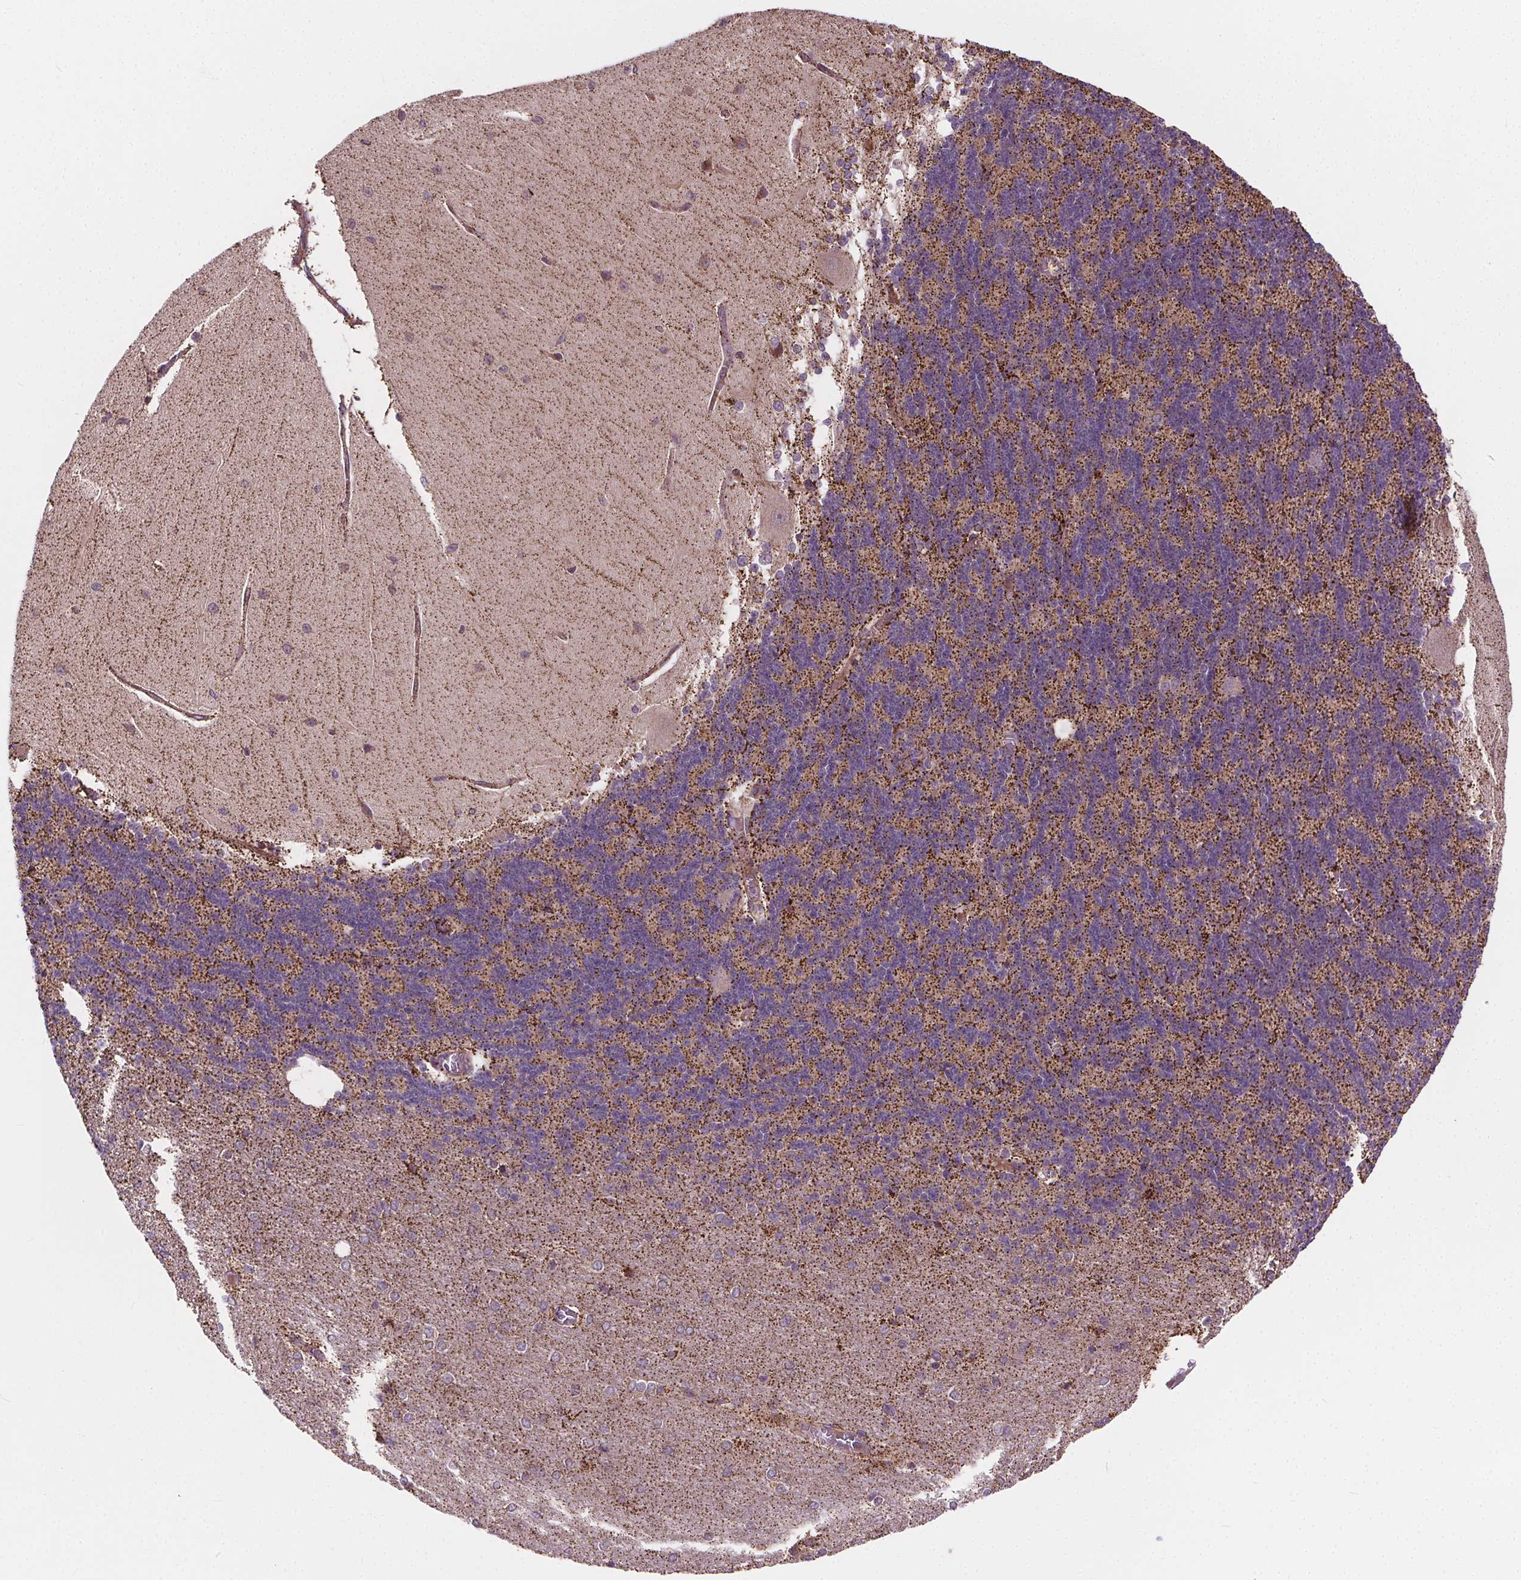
{"staining": {"intensity": "moderate", "quantity": "25%-75%", "location": "cytoplasmic/membranous"}, "tissue": "cerebellum", "cell_type": "Cells in granular layer", "image_type": "normal", "snomed": [{"axis": "morphology", "description": "Normal tissue, NOS"}, {"axis": "topography", "description": "Cerebellum"}], "caption": "Immunohistochemistry image of benign human cerebellum stained for a protein (brown), which exhibits medium levels of moderate cytoplasmic/membranous staining in about 25%-75% of cells in granular layer.", "gene": "GOLT1B", "patient": {"sex": "female", "age": 54}}